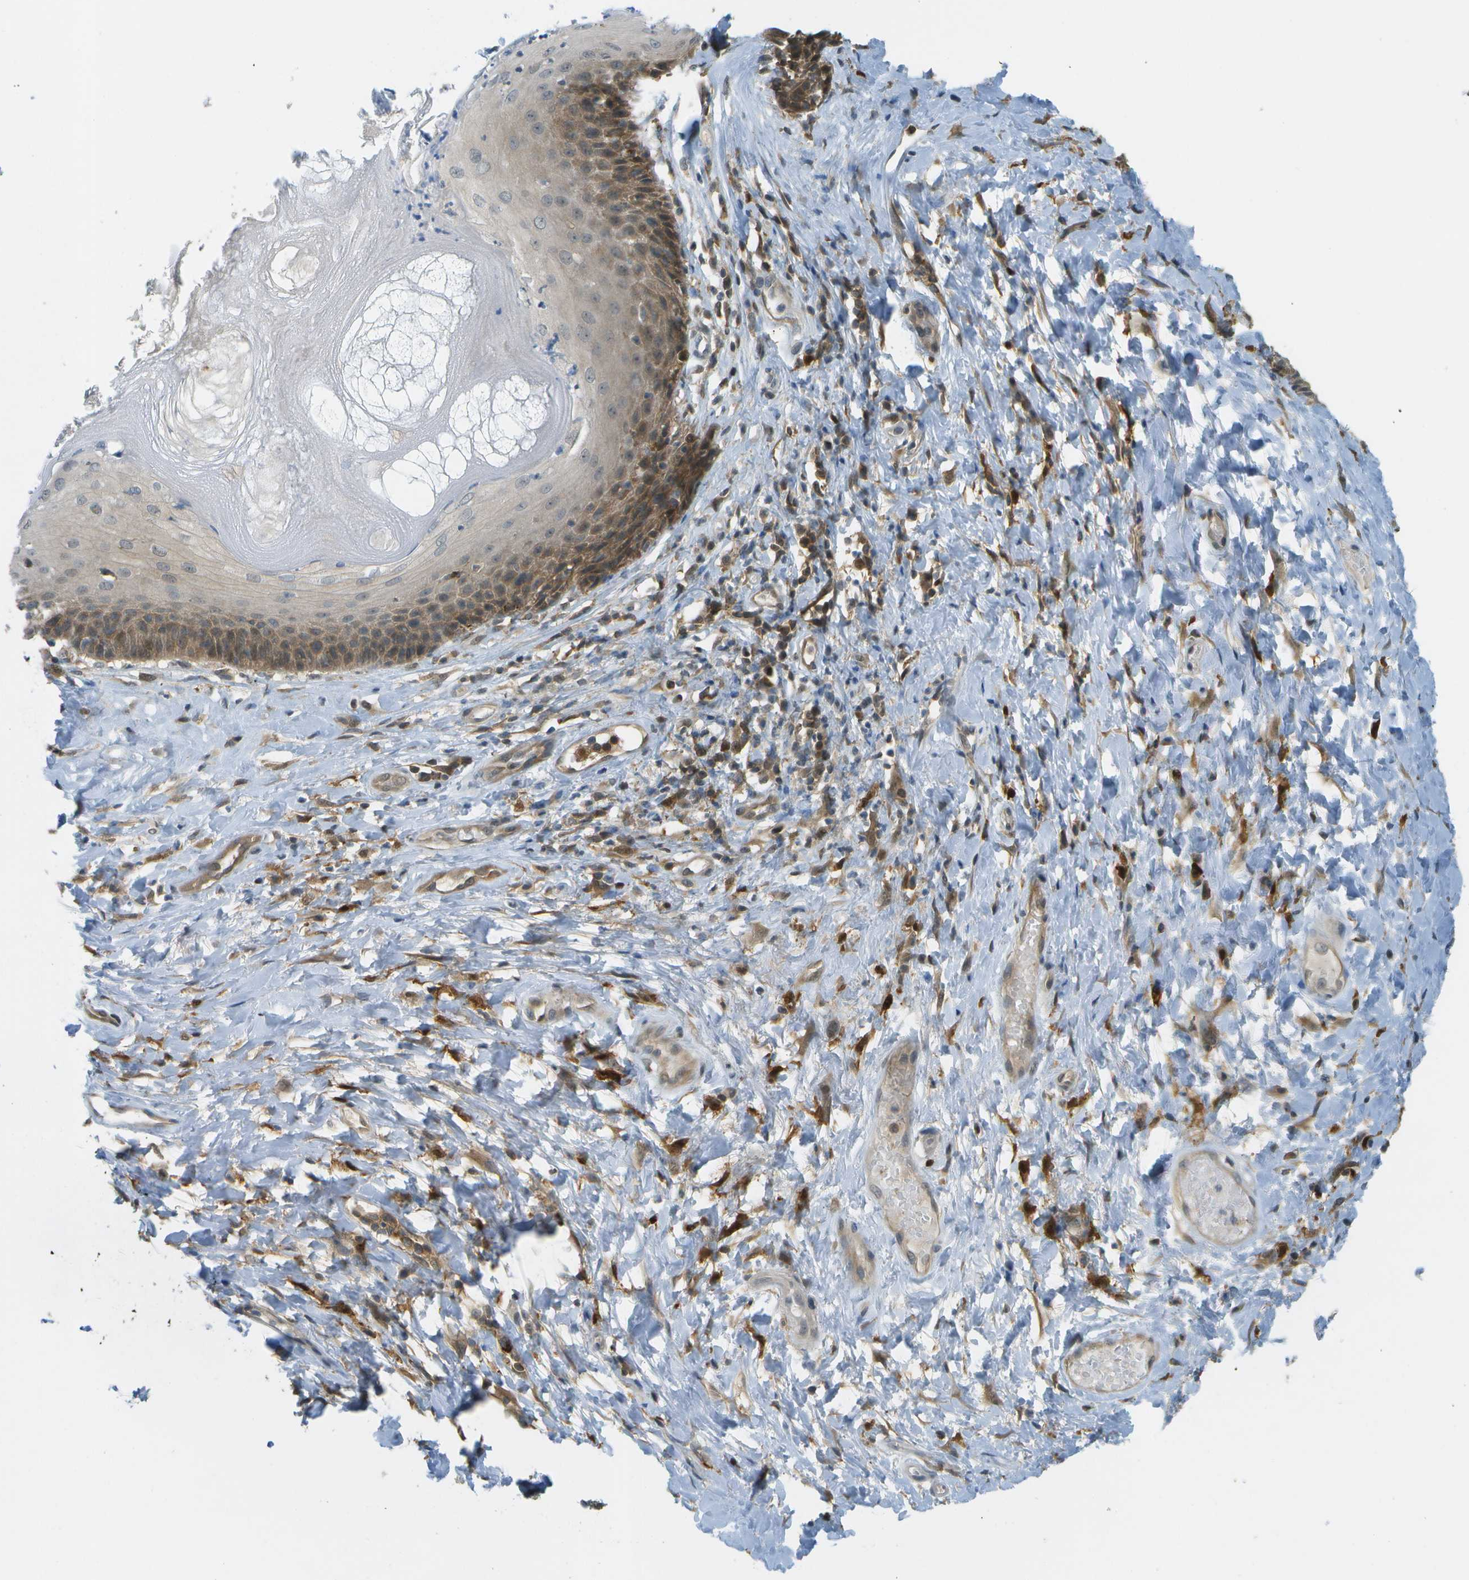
{"staining": {"intensity": "moderate", "quantity": "25%-75%", "location": "cytoplasmic/membranous"}, "tissue": "skin", "cell_type": "Epidermal cells", "image_type": "normal", "snomed": [{"axis": "morphology", "description": "Normal tissue, NOS"}, {"axis": "topography", "description": "Anal"}], "caption": "DAB (3,3'-diaminobenzidine) immunohistochemical staining of unremarkable human skin displays moderate cytoplasmic/membranous protein expression in approximately 25%-75% of epidermal cells.", "gene": "CDH23", "patient": {"sex": "male", "age": 69}}